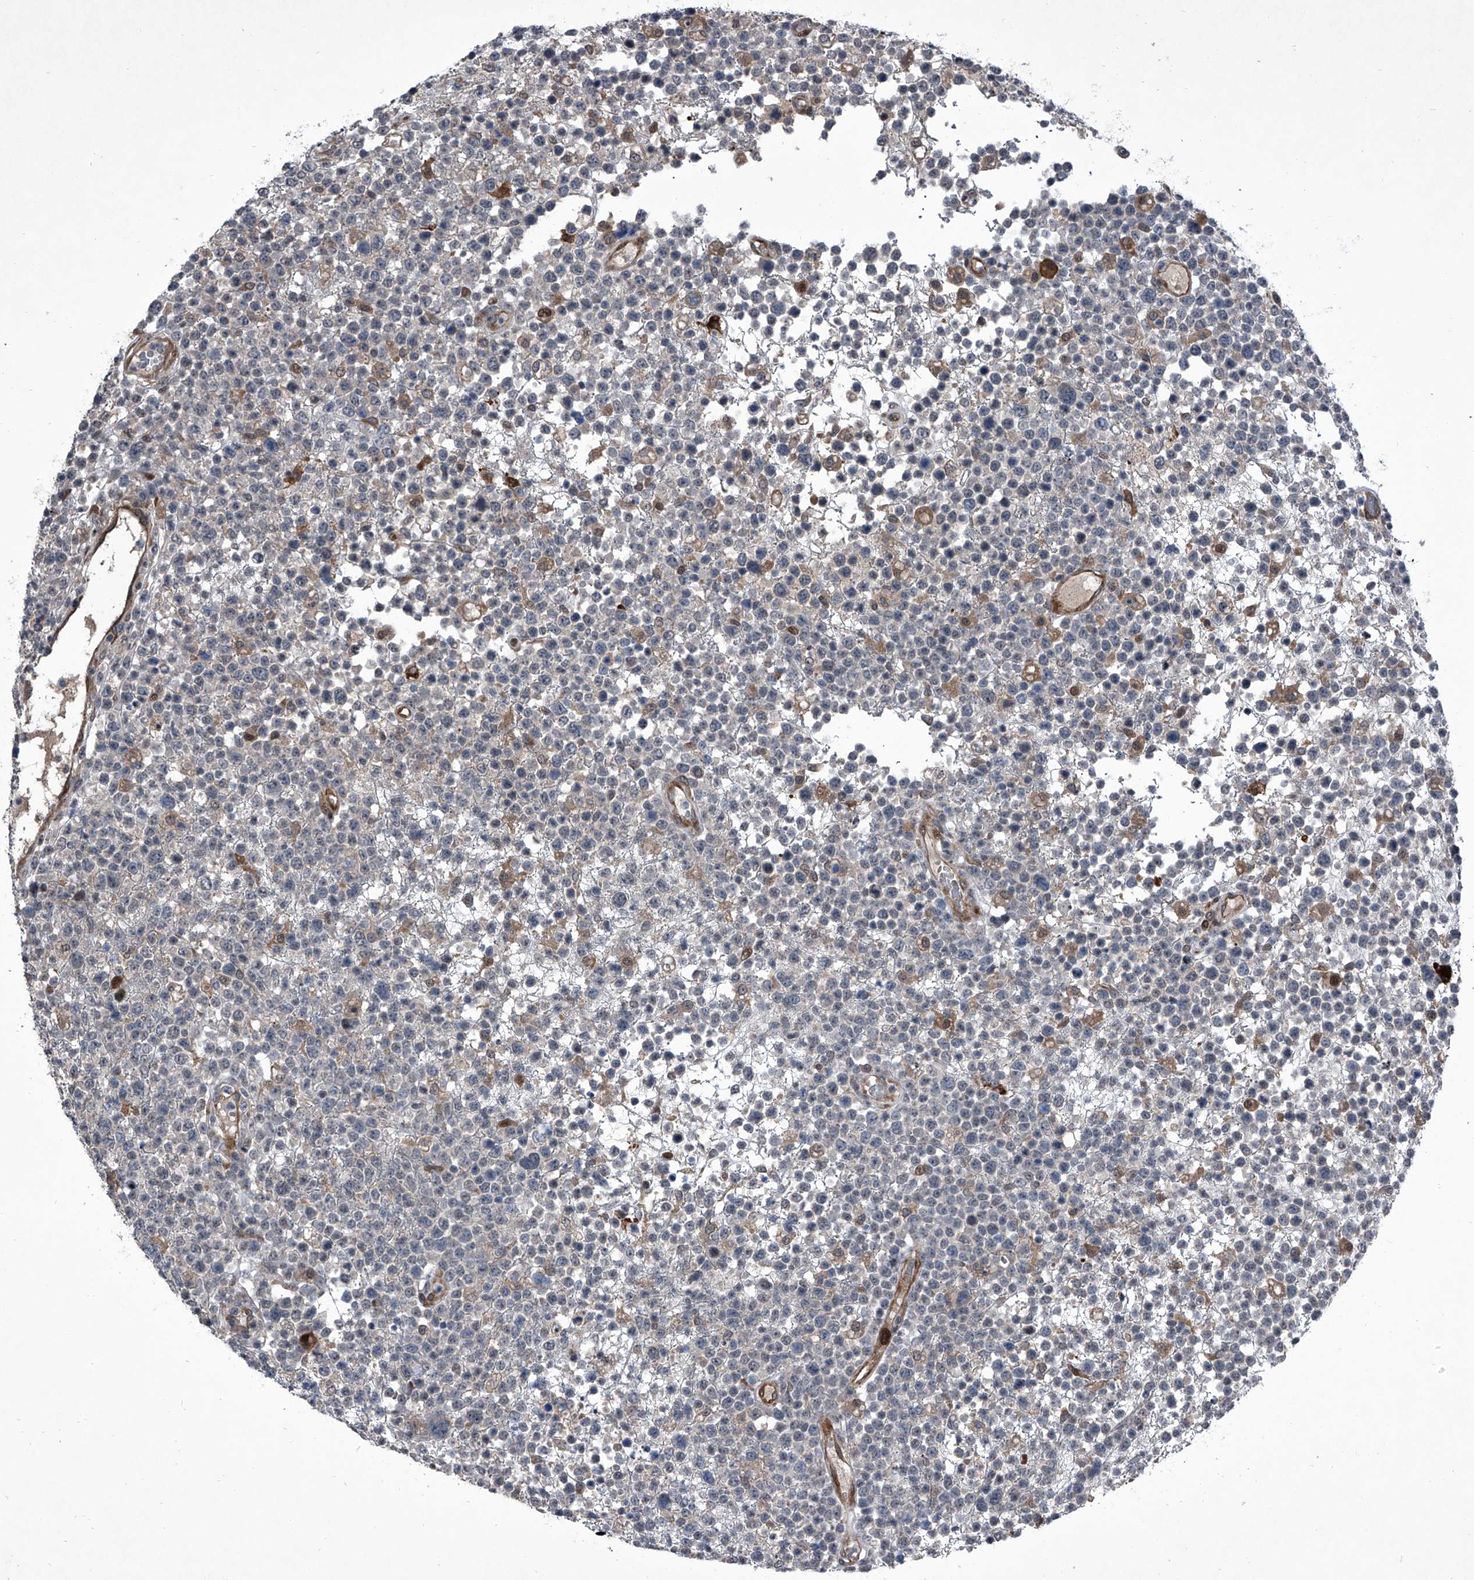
{"staining": {"intensity": "negative", "quantity": "none", "location": "none"}, "tissue": "lymphoma", "cell_type": "Tumor cells", "image_type": "cancer", "snomed": [{"axis": "morphology", "description": "Malignant lymphoma, non-Hodgkin's type, High grade"}, {"axis": "topography", "description": "Colon"}], "caption": "Photomicrograph shows no significant protein staining in tumor cells of malignant lymphoma, non-Hodgkin's type (high-grade).", "gene": "ELK4", "patient": {"sex": "female", "age": 53}}